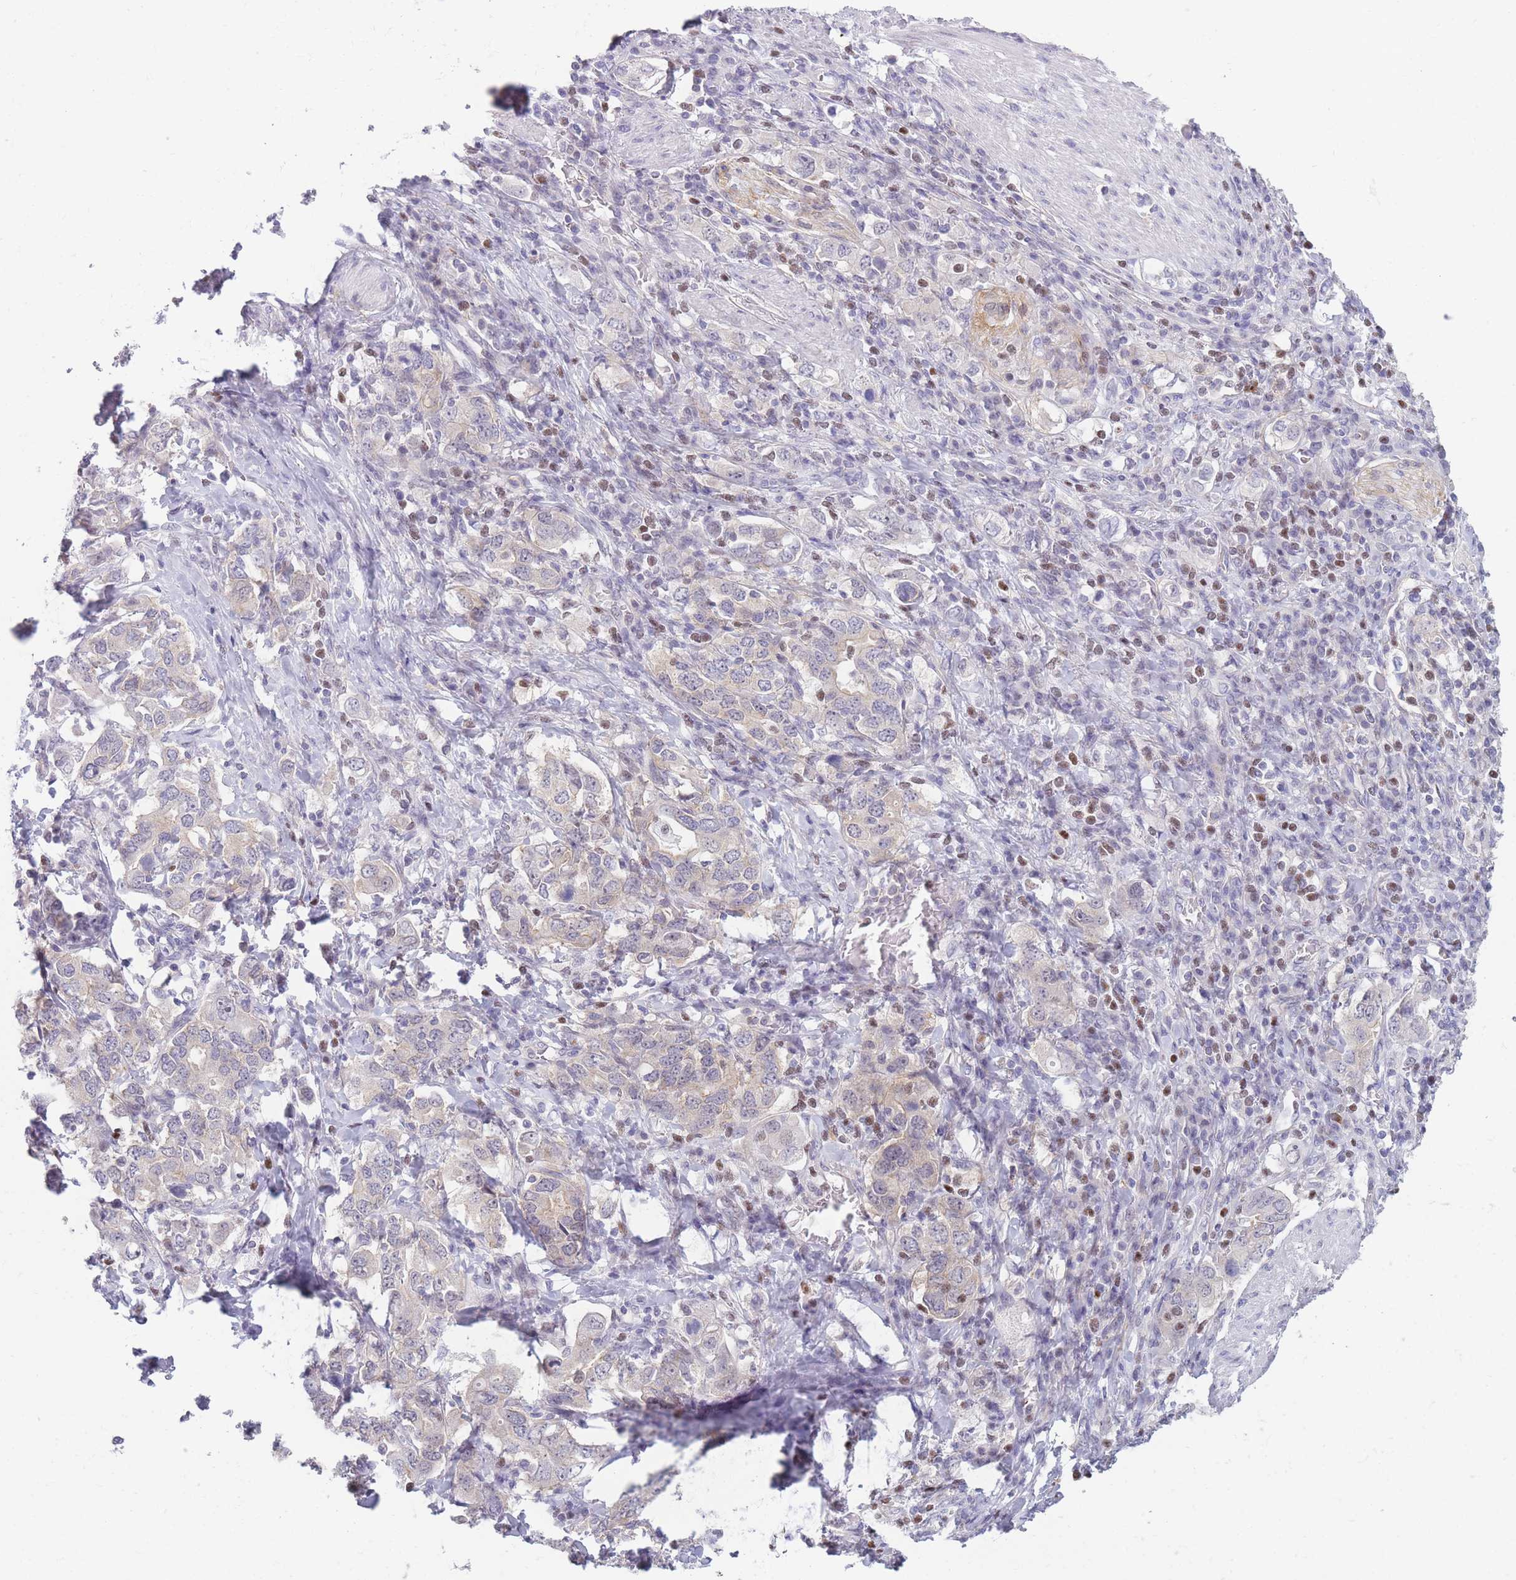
{"staining": {"intensity": "weak", "quantity": "<25%", "location": "cytoplasmic/membranous"}, "tissue": "stomach cancer", "cell_type": "Tumor cells", "image_type": "cancer", "snomed": [{"axis": "morphology", "description": "Adenocarcinoma, NOS"}, {"axis": "topography", "description": "Stomach, upper"}, {"axis": "topography", "description": "Stomach"}], "caption": "This is a micrograph of immunohistochemistry (IHC) staining of adenocarcinoma (stomach), which shows no expression in tumor cells.", "gene": "ZNF439", "patient": {"sex": "male", "age": 62}}